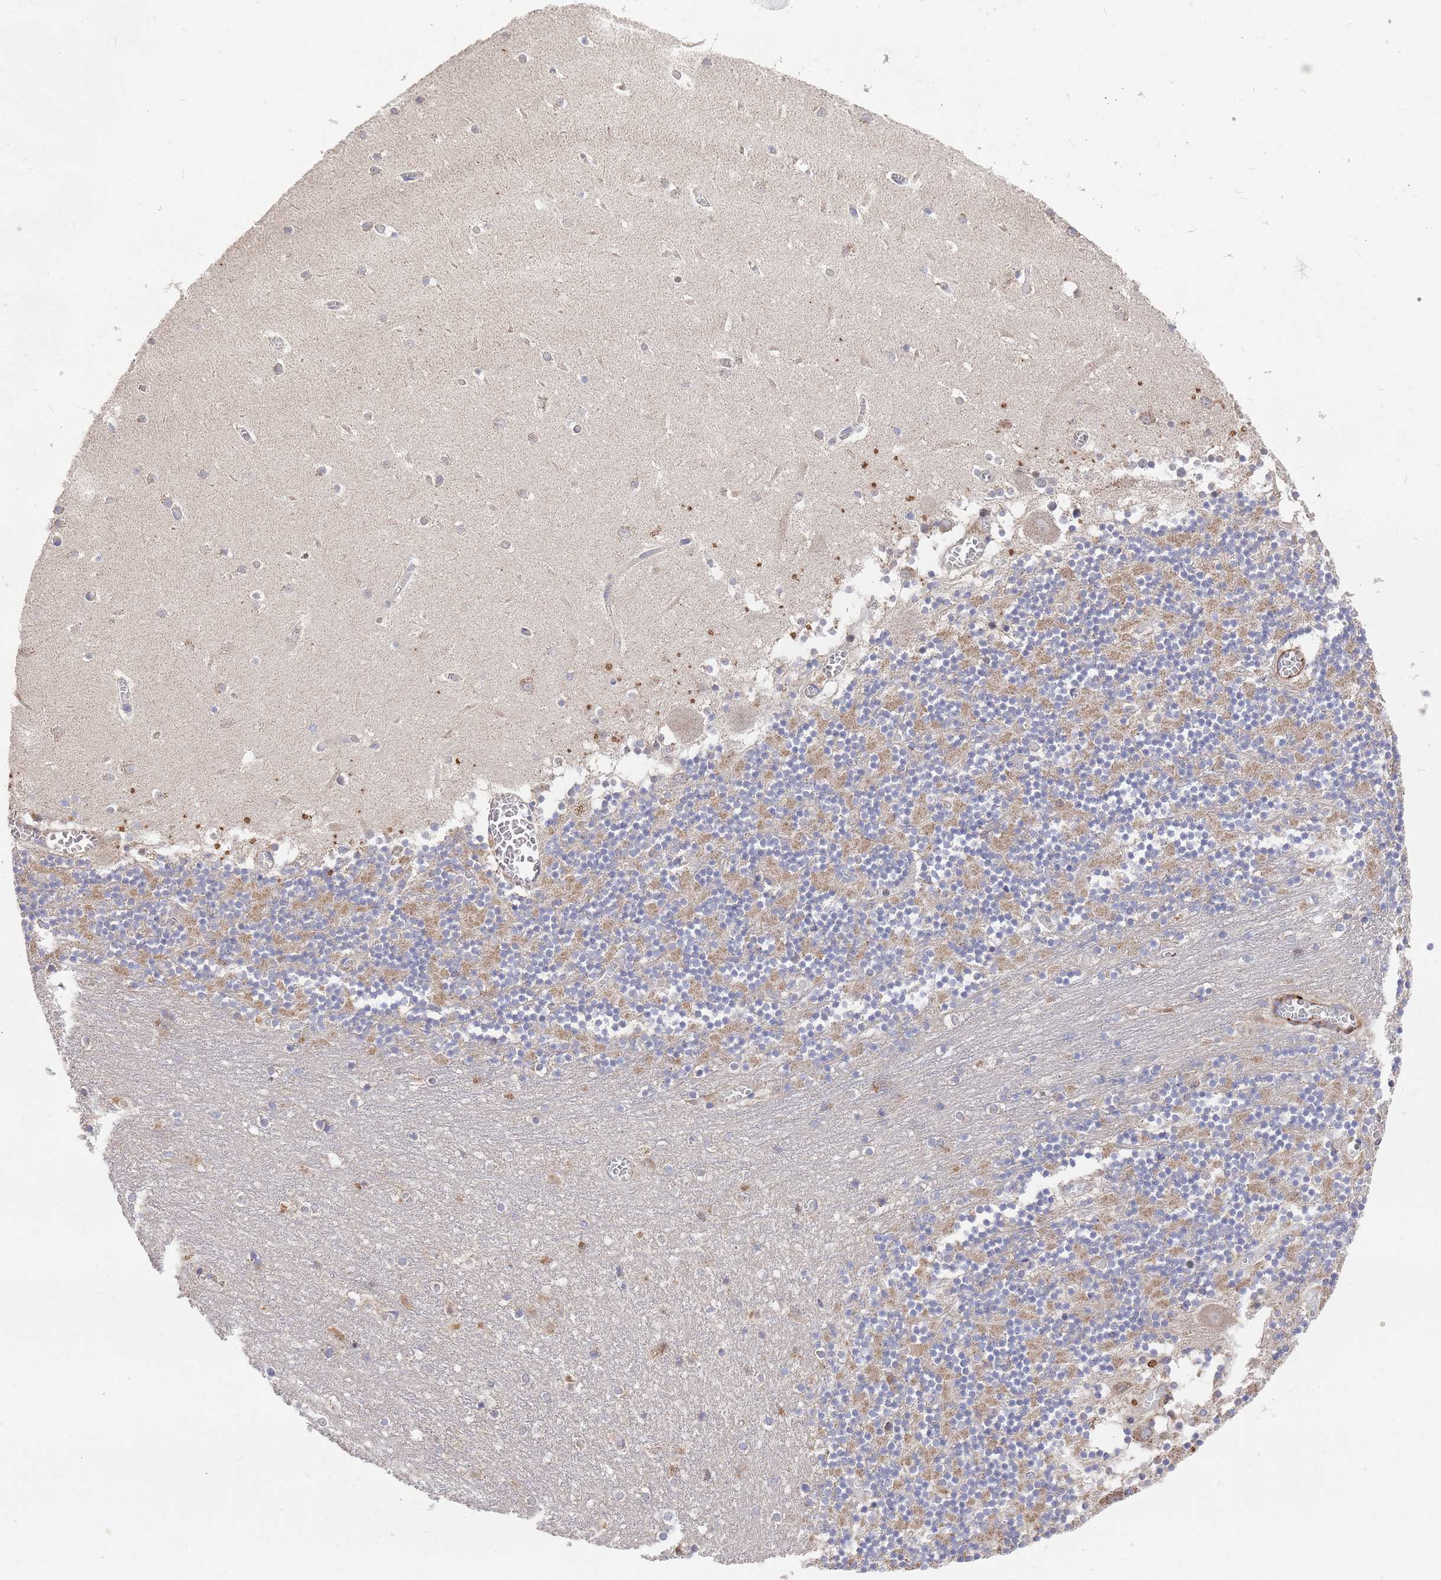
{"staining": {"intensity": "moderate", "quantity": "25%-75%", "location": "cytoplasmic/membranous"}, "tissue": "cerebellum", "cell_type": "Cells in granular layer", "image_type": "normal", "snomed": [{"axis": "morphology", "description": "Normal tissue, NOS"}, {"axis": "topography", "description": "Cerebellum"}], "caption": "The image shows a brown stain indicating the presence of a protein in the cytoplasmic/membranous of cells in granular layer in cerebellum. The protein is shown in brown color, while the nuclei are stained blue.", "gene": "WDFY3", "patient": {"sex": "female", "age": 28}}